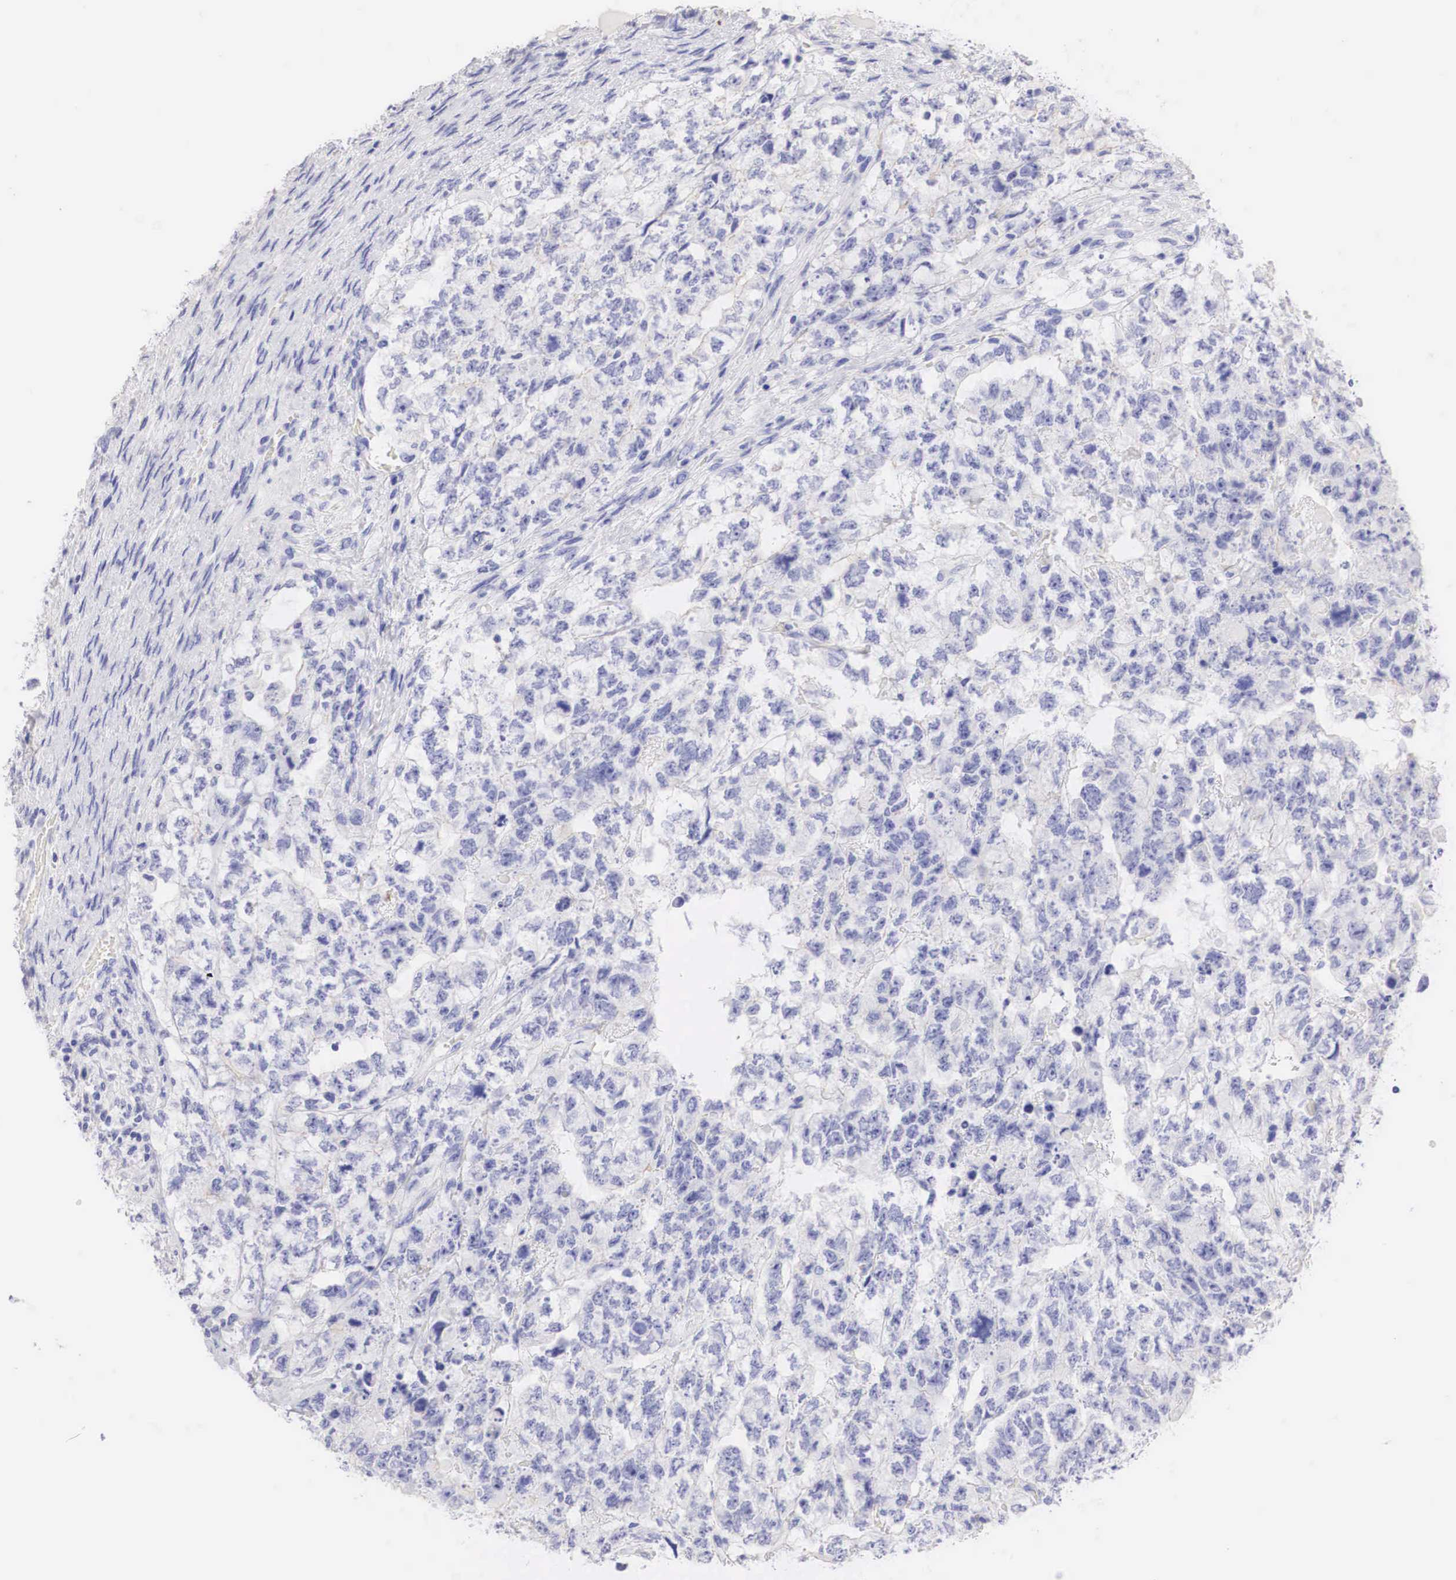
{"staining": {"intensity": "negative", "quantity": "none", "location": "none"}, "tissue": "testis cancer", "cell_type": "Tumor cells", "image_type": "cancer", "snomed": [{"axis": "morphology", "description": "Carcinoma, Embryonal, NOS"}, {"axis": "topography", "description": "Testis"}], "caption": "A high-resolution micrograph shows IHC staining of testis cancer, which shows no significant expression in tumor cells. (Stains: DAB immunohistochemistry with hematoxylin counter stain, Microscopy: brightfield microscopy at high magnification).", "gene": "ERBB2", "patient": {"sex": "male", "age": 36}}